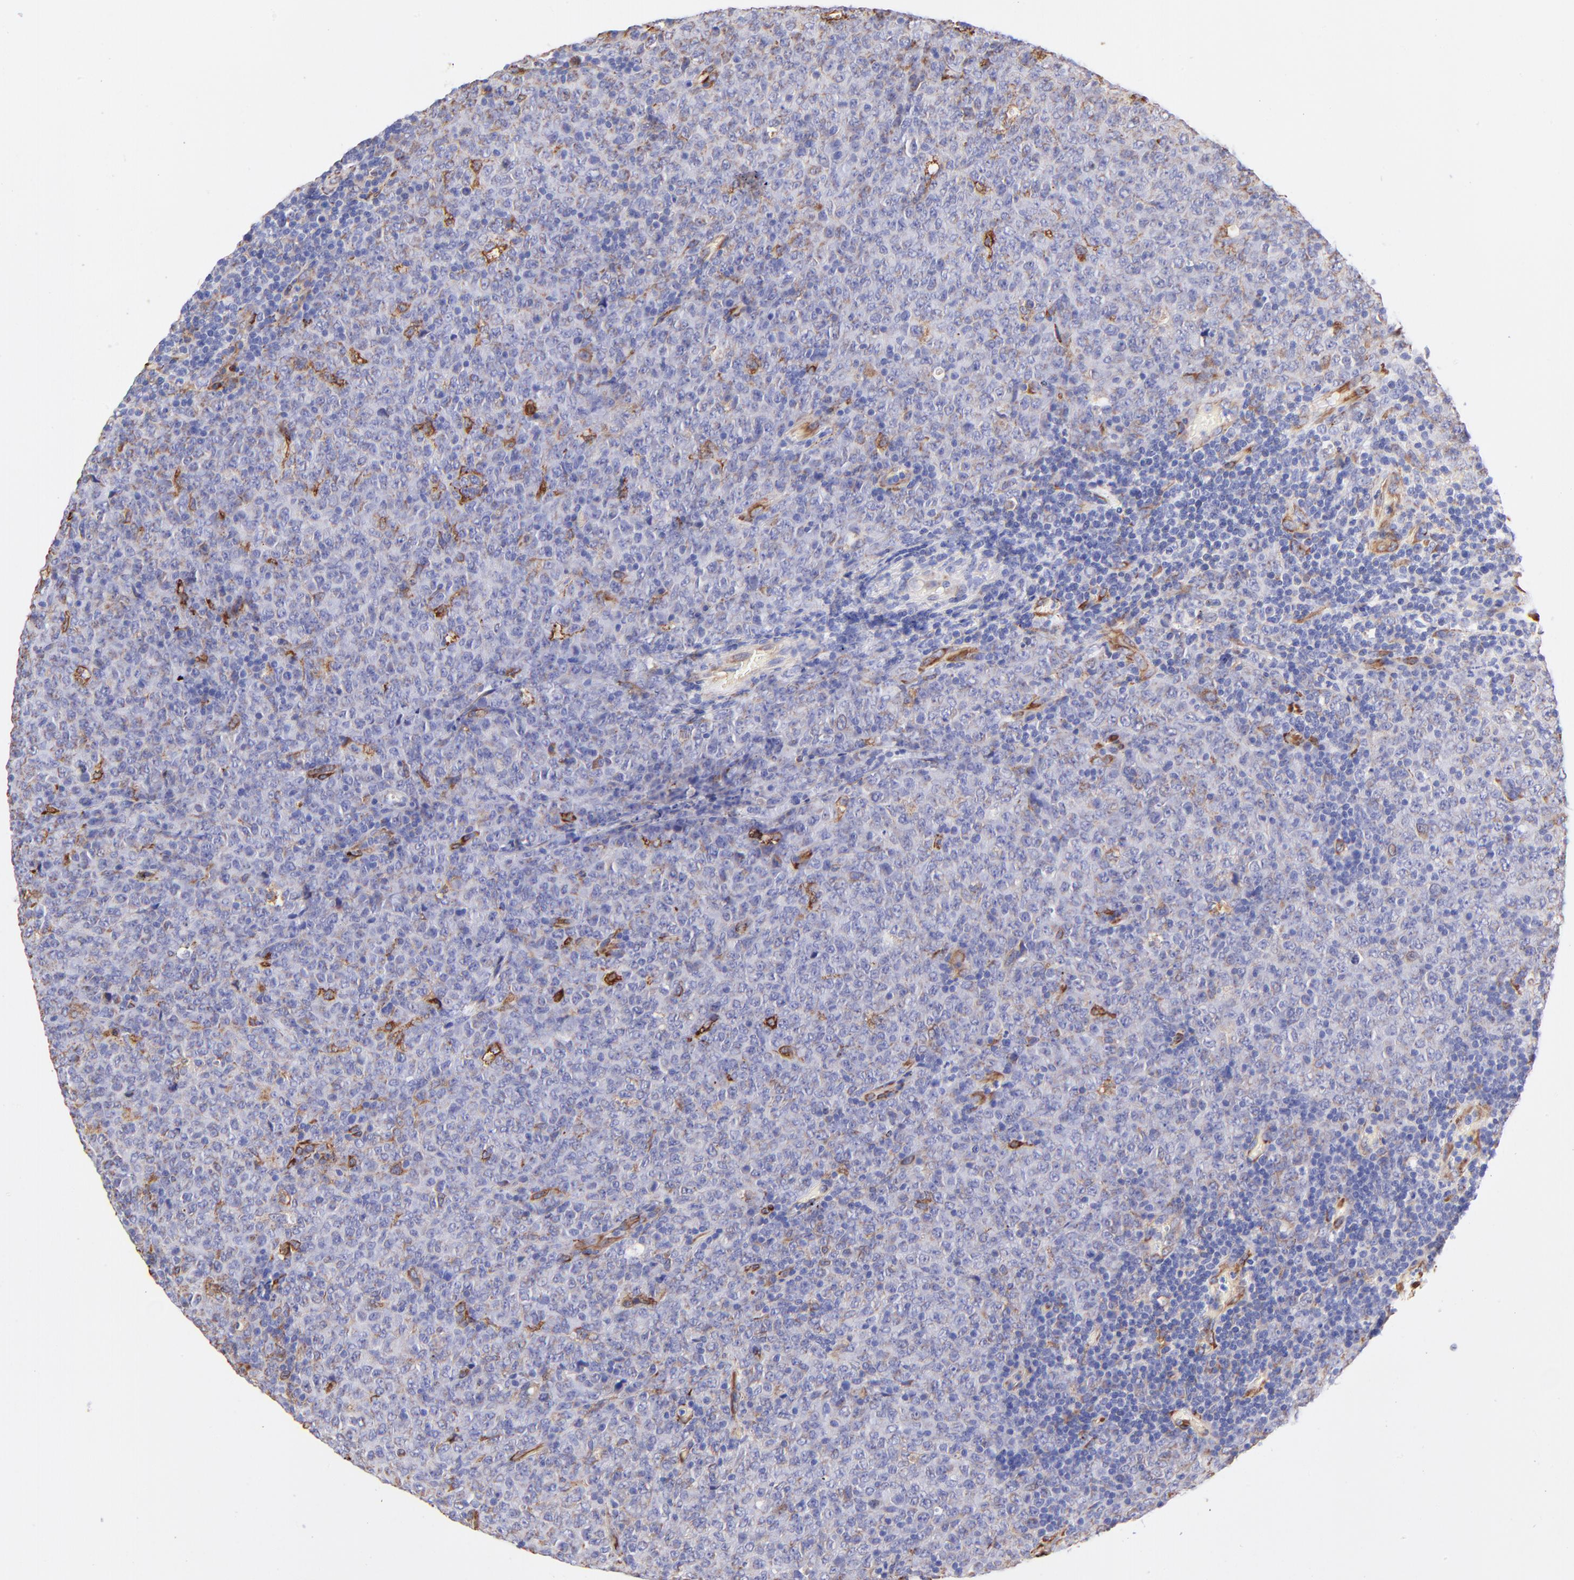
{"staining": {"intensity": "negative", "quantity": "none", "location": "none"}, "tissue": "lymphoma", "cell_type": "Tumor cells", "image_type": "cancer", "snomed": [{"axis": "morphology", "description": "Malignant lymphoma, non-Hodgkin's type, High grade"}, {"axis": "topography", "description": "Tonsil"}], "caption": "This is a micrograph of IHC staining of high-grade malignant lymphoma, non-Hodgkin's type, which shows no expression in tumor cells. Brightfield microscopy of IHC stained with DAB (3,3'-diaminobenzidine) (brown) and hematoxylin (blue), captured at high magnification.", "gene": "SPARC", "patient": {"sex": "female", "age": 36}}